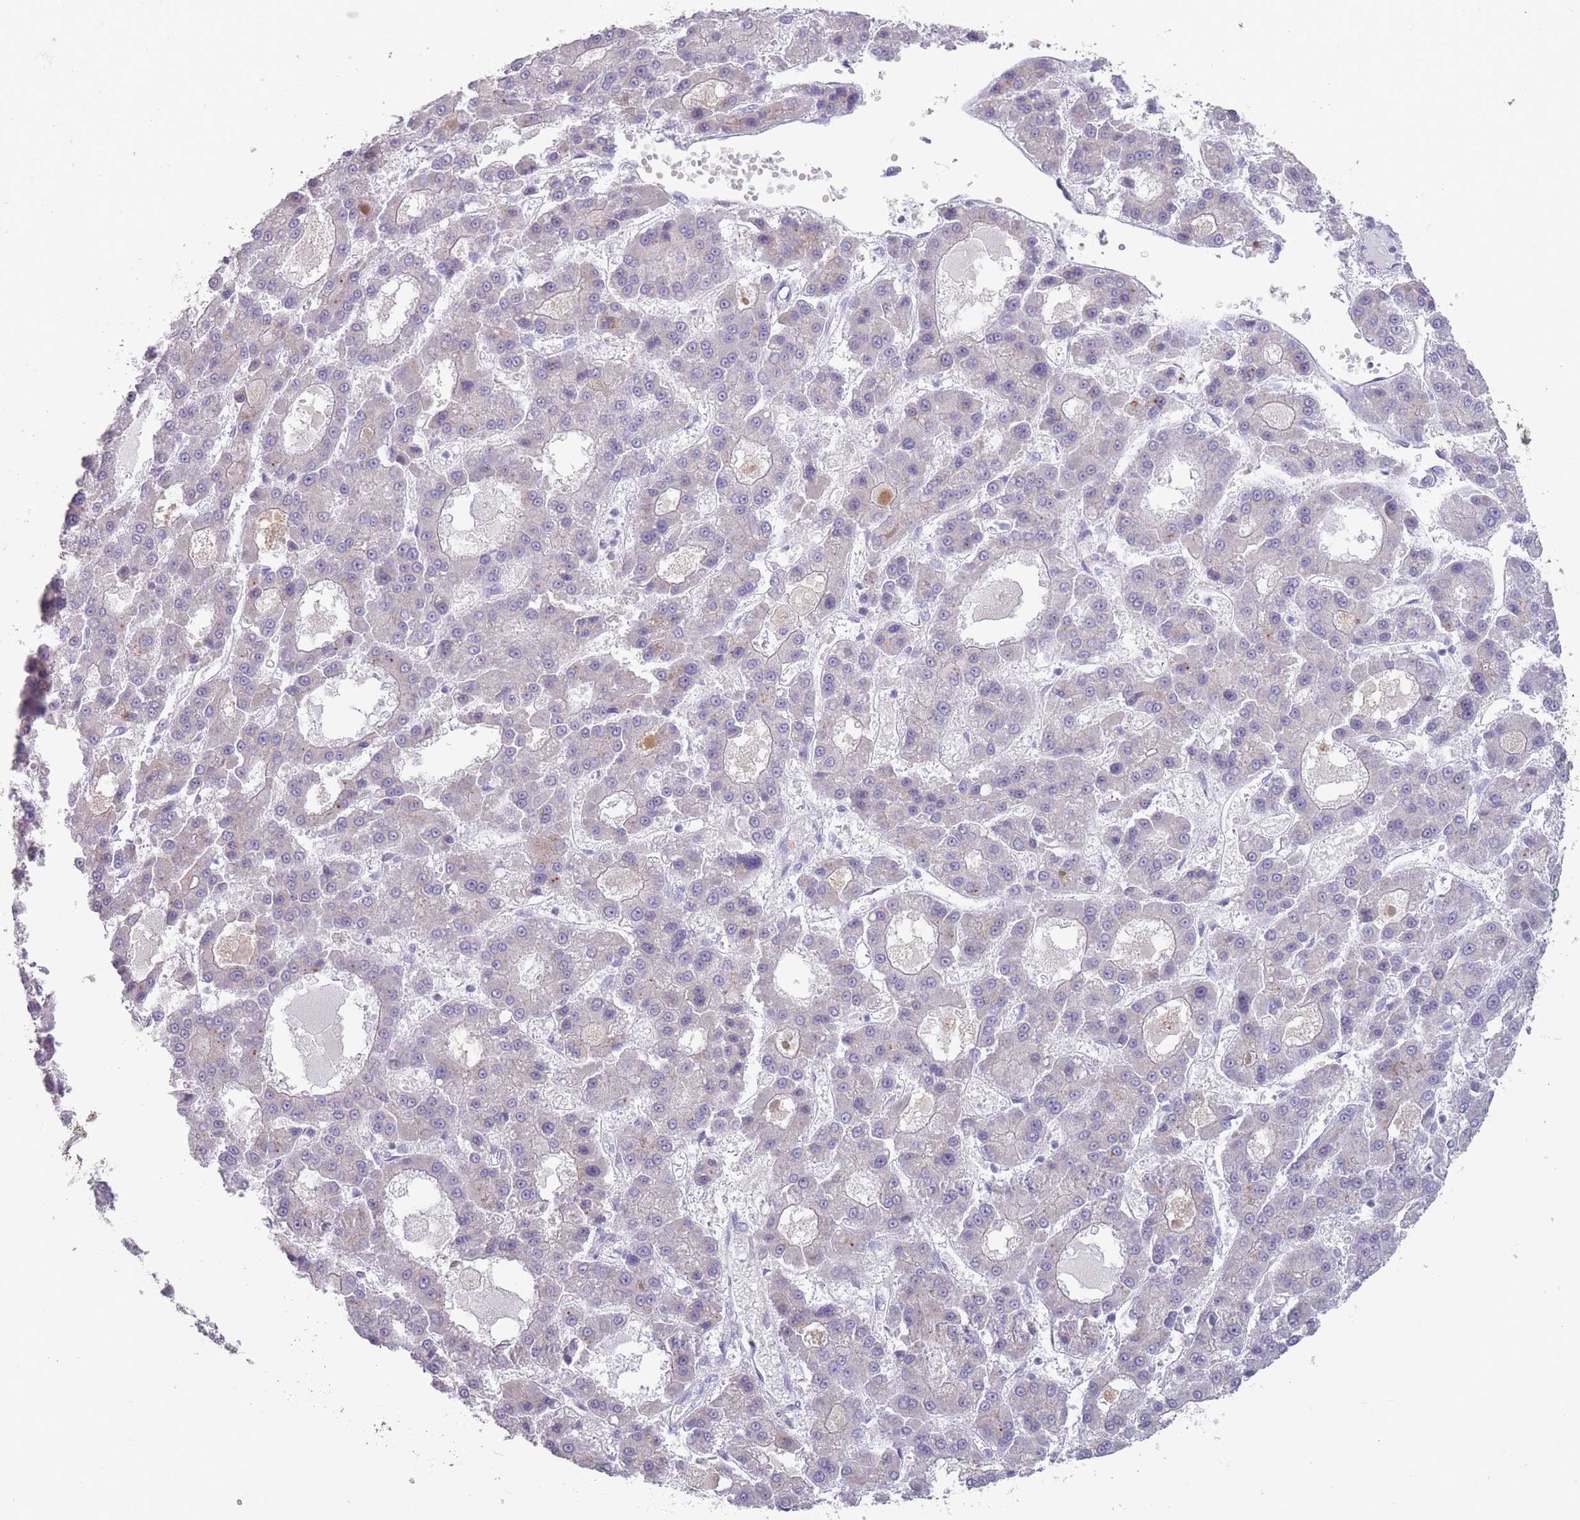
{"staining": {"intensity": "negative", "quantity": "none", "location": "none"}, "tissue": "liver cancer", "cell_type": "Tumor cells", "image_type": "cancer", "snomed": [{"axis": "morphology", "description": "Carcinoma, Hepatocellular, NOS"}, {"axis": "topography", "description": "Liver"}], "caption": "DAB immunohistochemical staining of human liver hepatocellular carcinoma exhibits no significant positivity in tumor cells. (DAB (3,3'-diaminobenzidine) immunohistochemistry, high magnification).", "gene": "PAIP2B", "patient": {"sex": "male", "age": 70}}